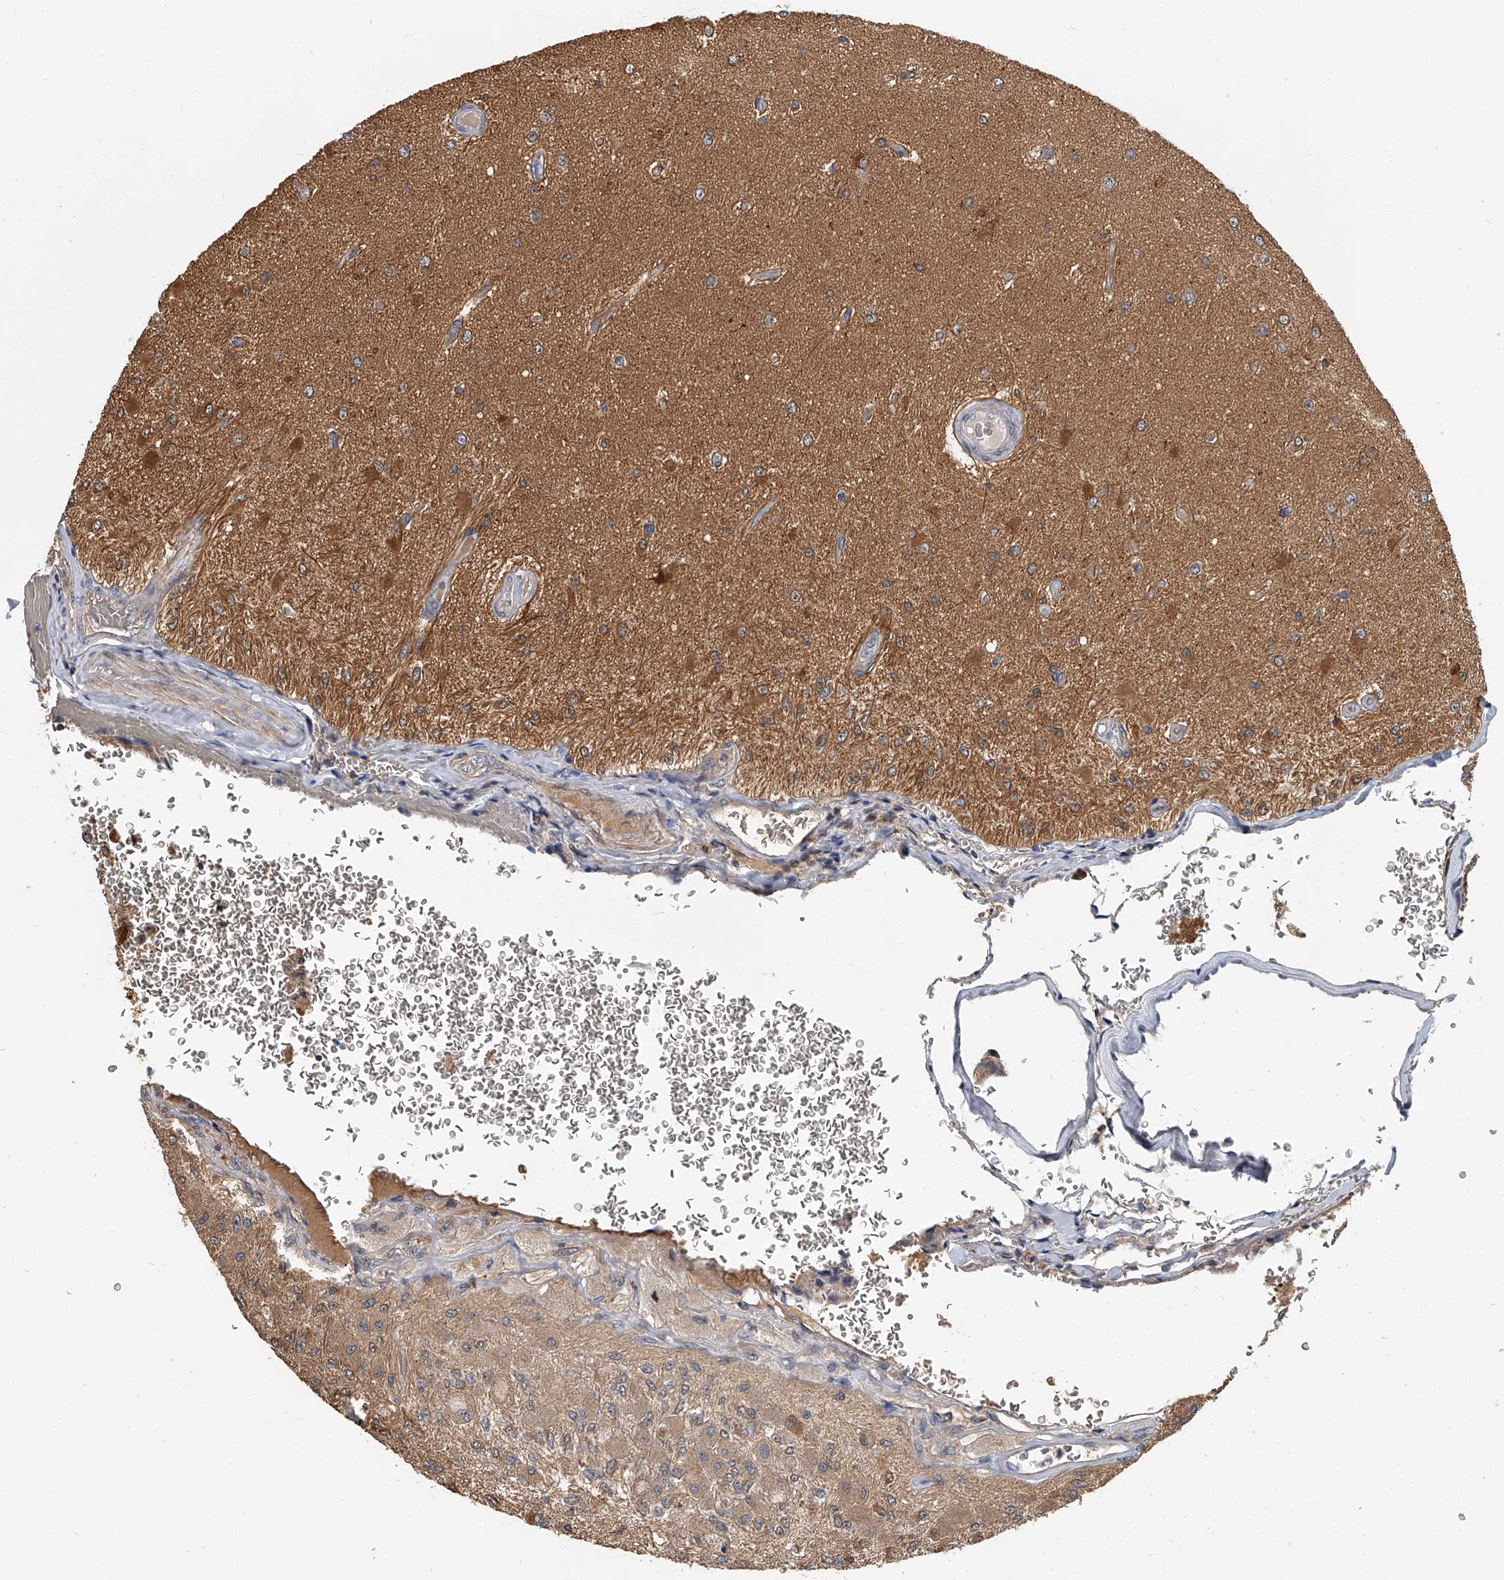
{"staining": {"intensity": "weak", "quantity": ">75%", "location": "cytoplasmic/membranous"}, "tissue": "glioma", "cell_type": "Tumor cells", "image_type": "cancer", "snomed": [{"axis": "morphology", "description": "Normal tissue, NOS"}, {"axis": "morphology", "description": "Glioma, malignant, High grade"}, {"axis": "topography", "description": "Cerebral cortex"}], "caption": "Tumor cells exhibit weak cytoplasmic/membranous positivity in about >75% of cells in glioma. The protein of interest is stained brown, and the nuclei are stained in blue (DAB IHC with brightfield microscopy, high magnification).", "gene": "CD200", "patient": {"sex": "male", "age": 77}}